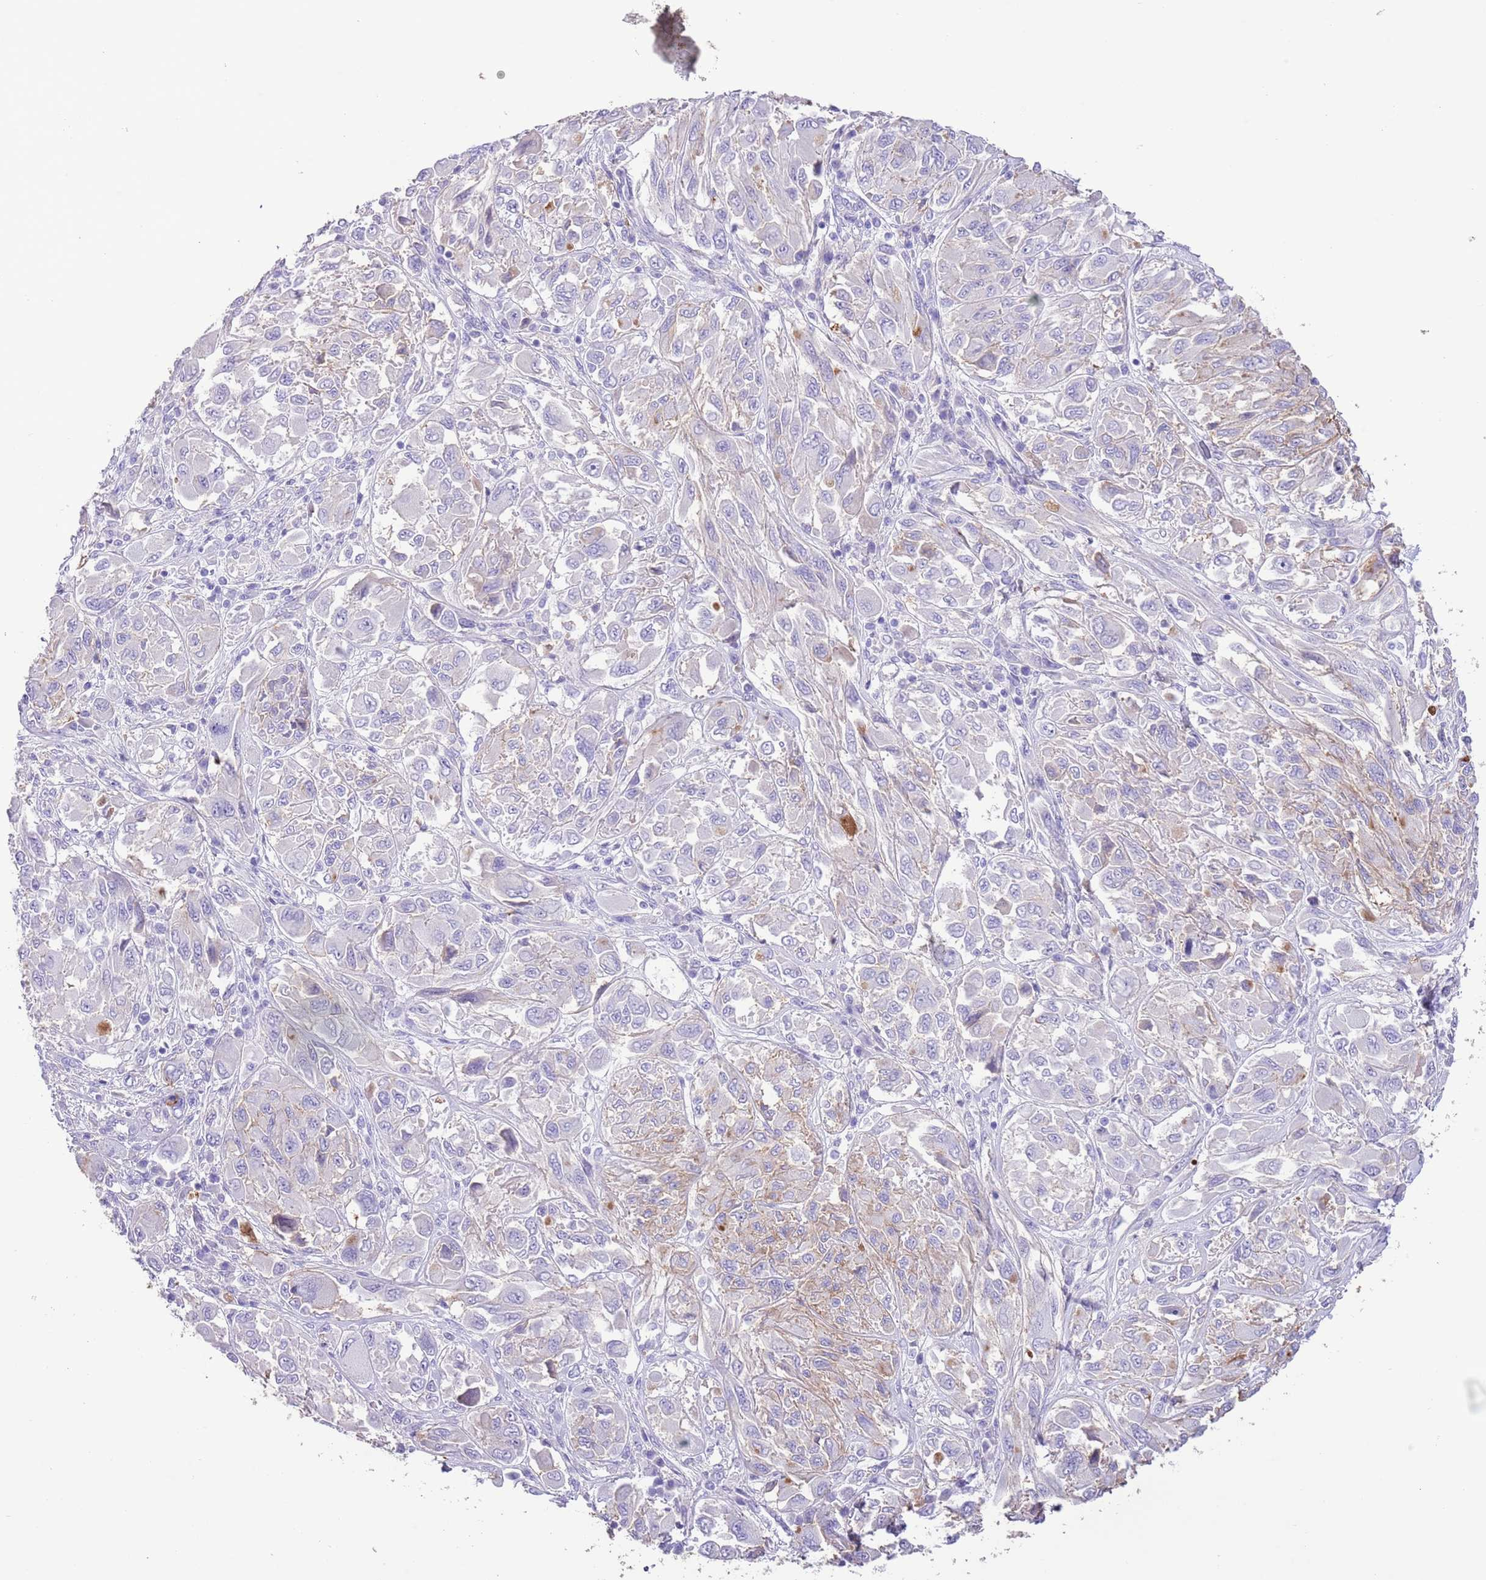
{"staining": {"intensity": "negative", "quantity": "none", "location": "none"}, "tissue": "melanoma", "cell_type": "Tumor cells", "image_type": "cancer", "snomed": [{"axis": "morphology", "description": "Malignant melanoma, NOS"}, {"axis": "topography", "description": "Skin"}], "caption": "Melanoma stained for a protein using IHC displays no staining tumor cells.", "gene": "IGF1", "patient": {"sex": "female", "age": 91}}